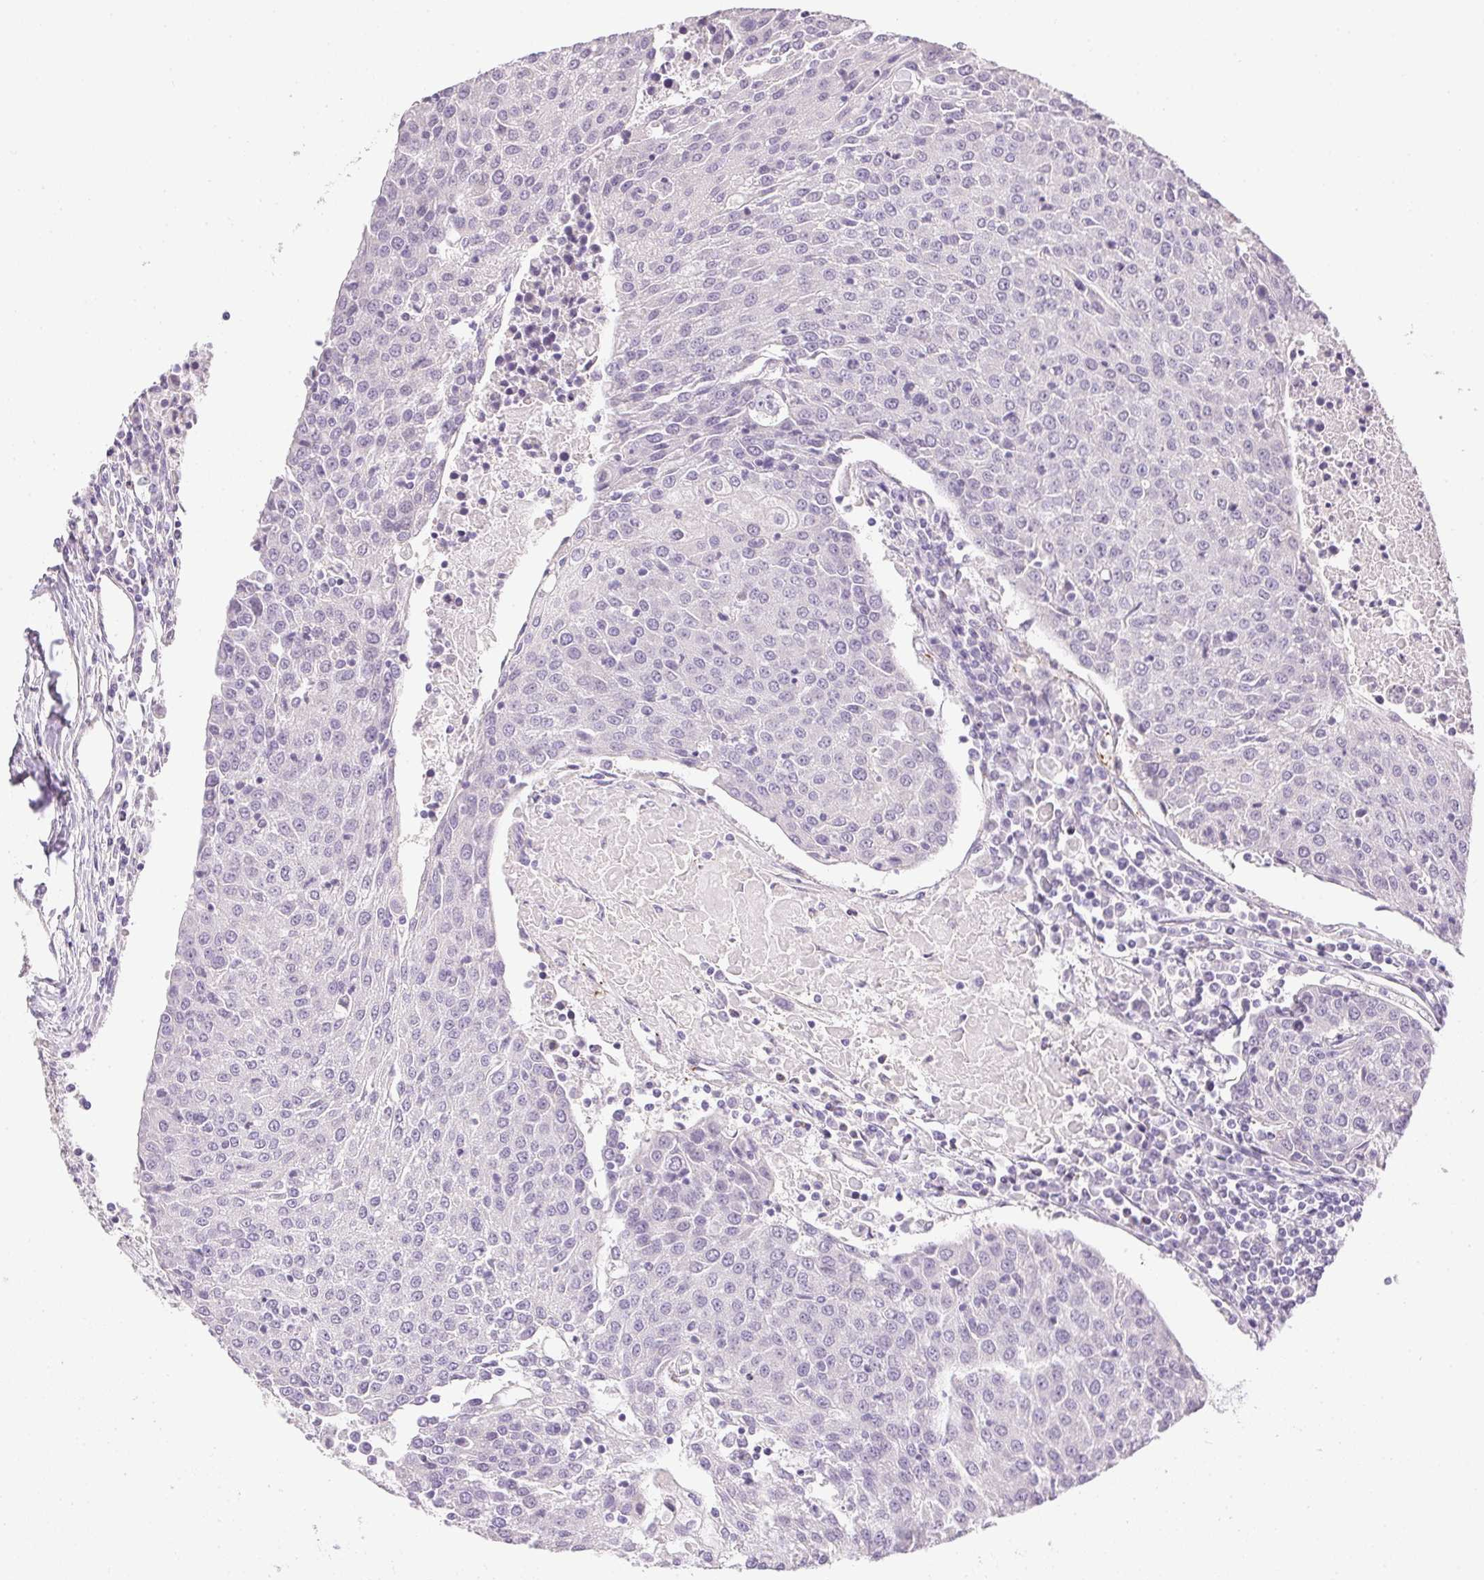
{"staining": {"intensity": "negative", "quantity": "none", "location": "none"}, "tissue": "urothelial cancer", "cell_type": "Tumor cells", "image_type": "cancer", "snomed": [{"axis": "morphology", "description": "Urothelial carcinoma, High grade"}, {"axis": "topography", "description": "Urinary bladder"}], "caption": "DAB (3,3'-diaminobenzidine) immunohistochemical staining of human urothelial cancer displays no significant positivity in tumor cells. (DAB immunohistochemistry (IHC) with hematoxylin counter stain).", "gene": "PRL", "patient": {"sex": "female", "age": 85}}